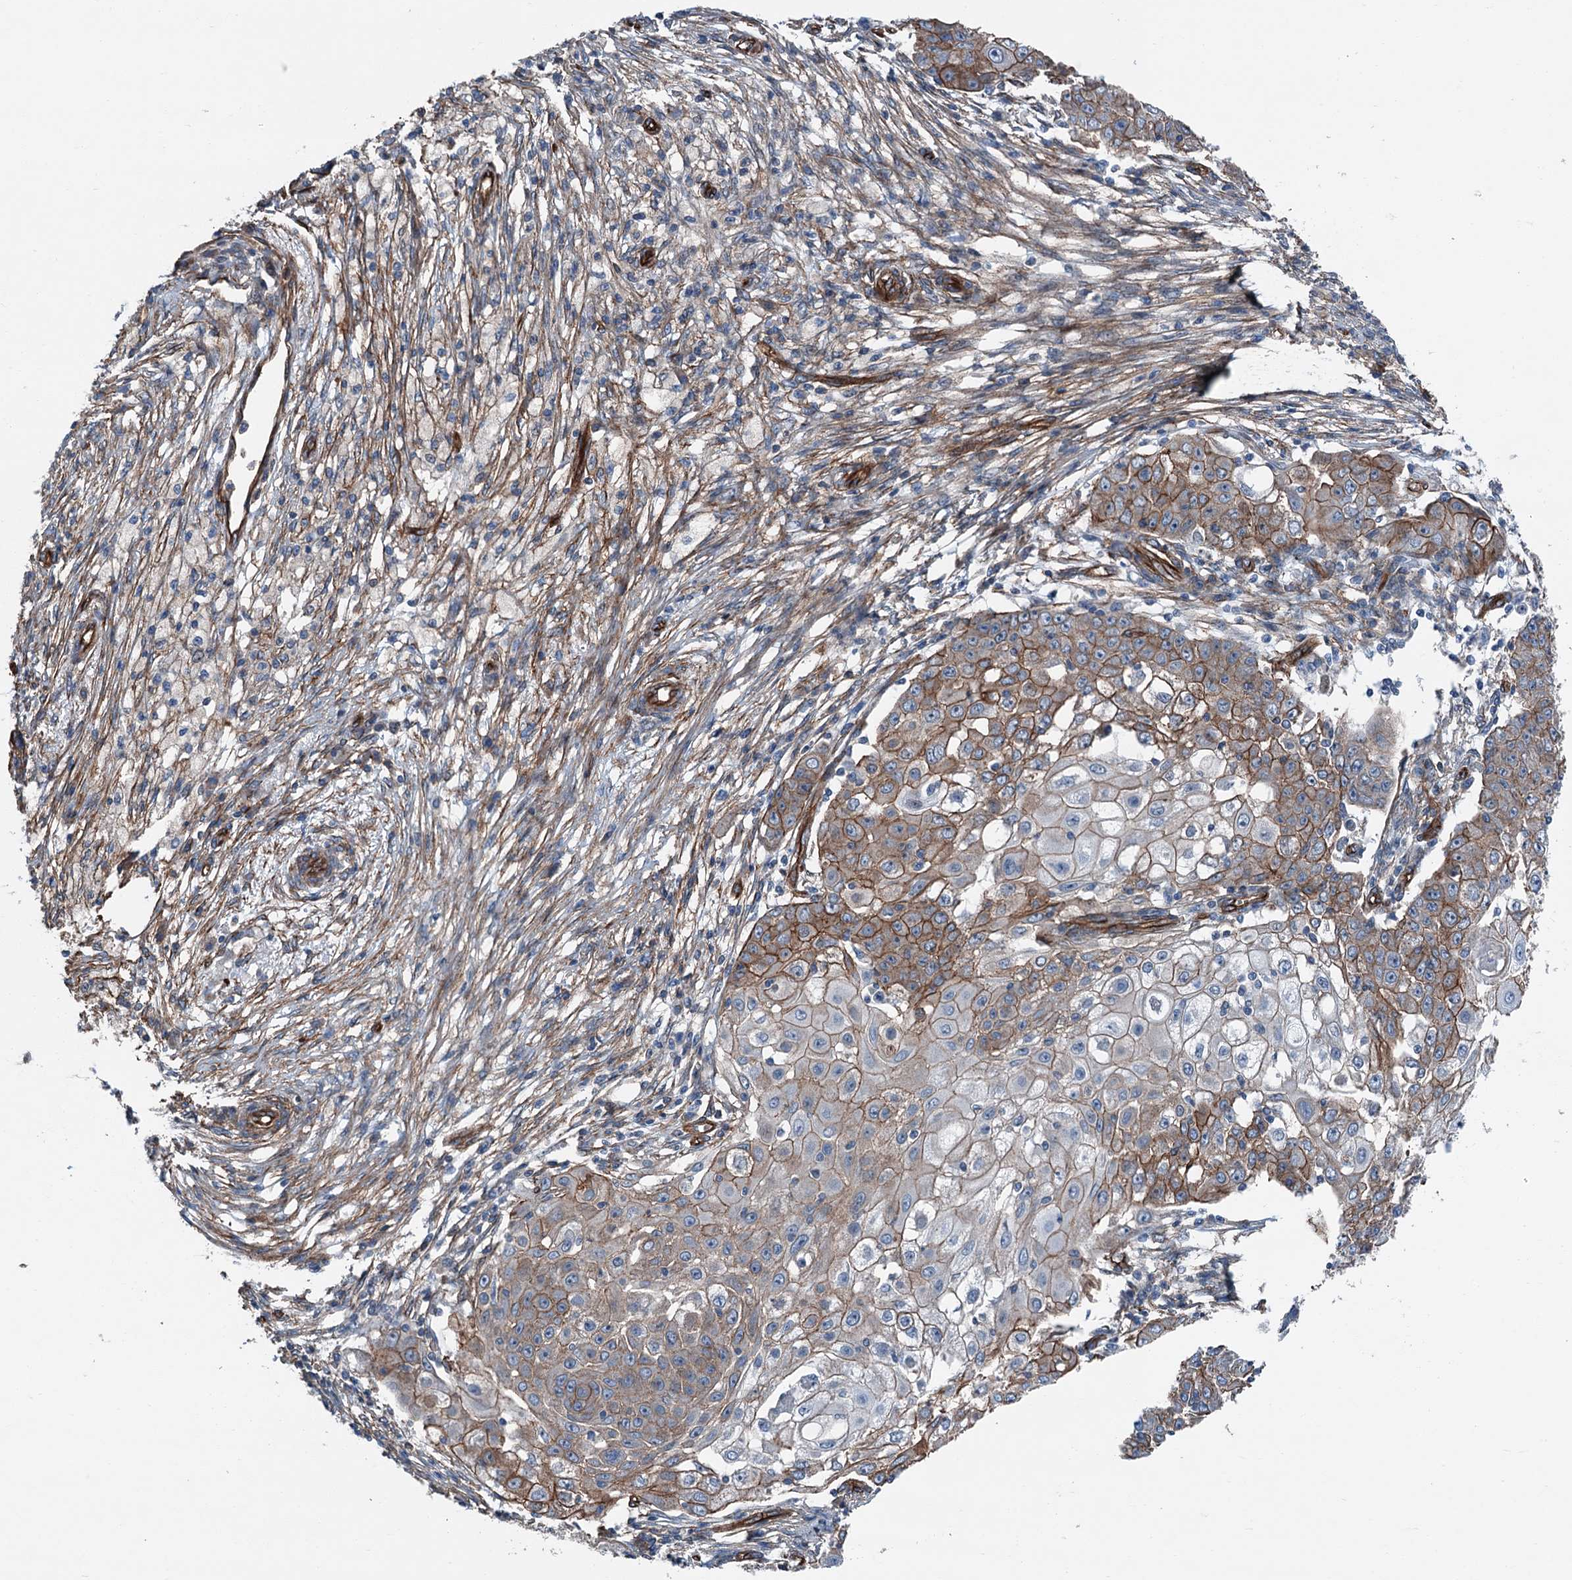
{"staining": {"intensity": "moderate", "quantity": "25%-75%", "location": "cytoplasmic/membranous"}, "tissue": "ovarian cancer", "cell_type": "Tumor cells", "image_type": "cancer", "snomed": [{"axis": "morphology", "description": "Carcinoma, endometroid"}, {"axis": "topography", "description": "Ovary"}], "caption": "DAB (3,3'-diaminobenzidine) immunohistochemical staining of human endometroid carcinoma (ovarian) demonstrates moderate cytoplasmic/membranous protein expression in approximately 25%-75% of tumor cells.", "gene": "NMRAL1", "patient": {"sex": "female", "age": 42}}